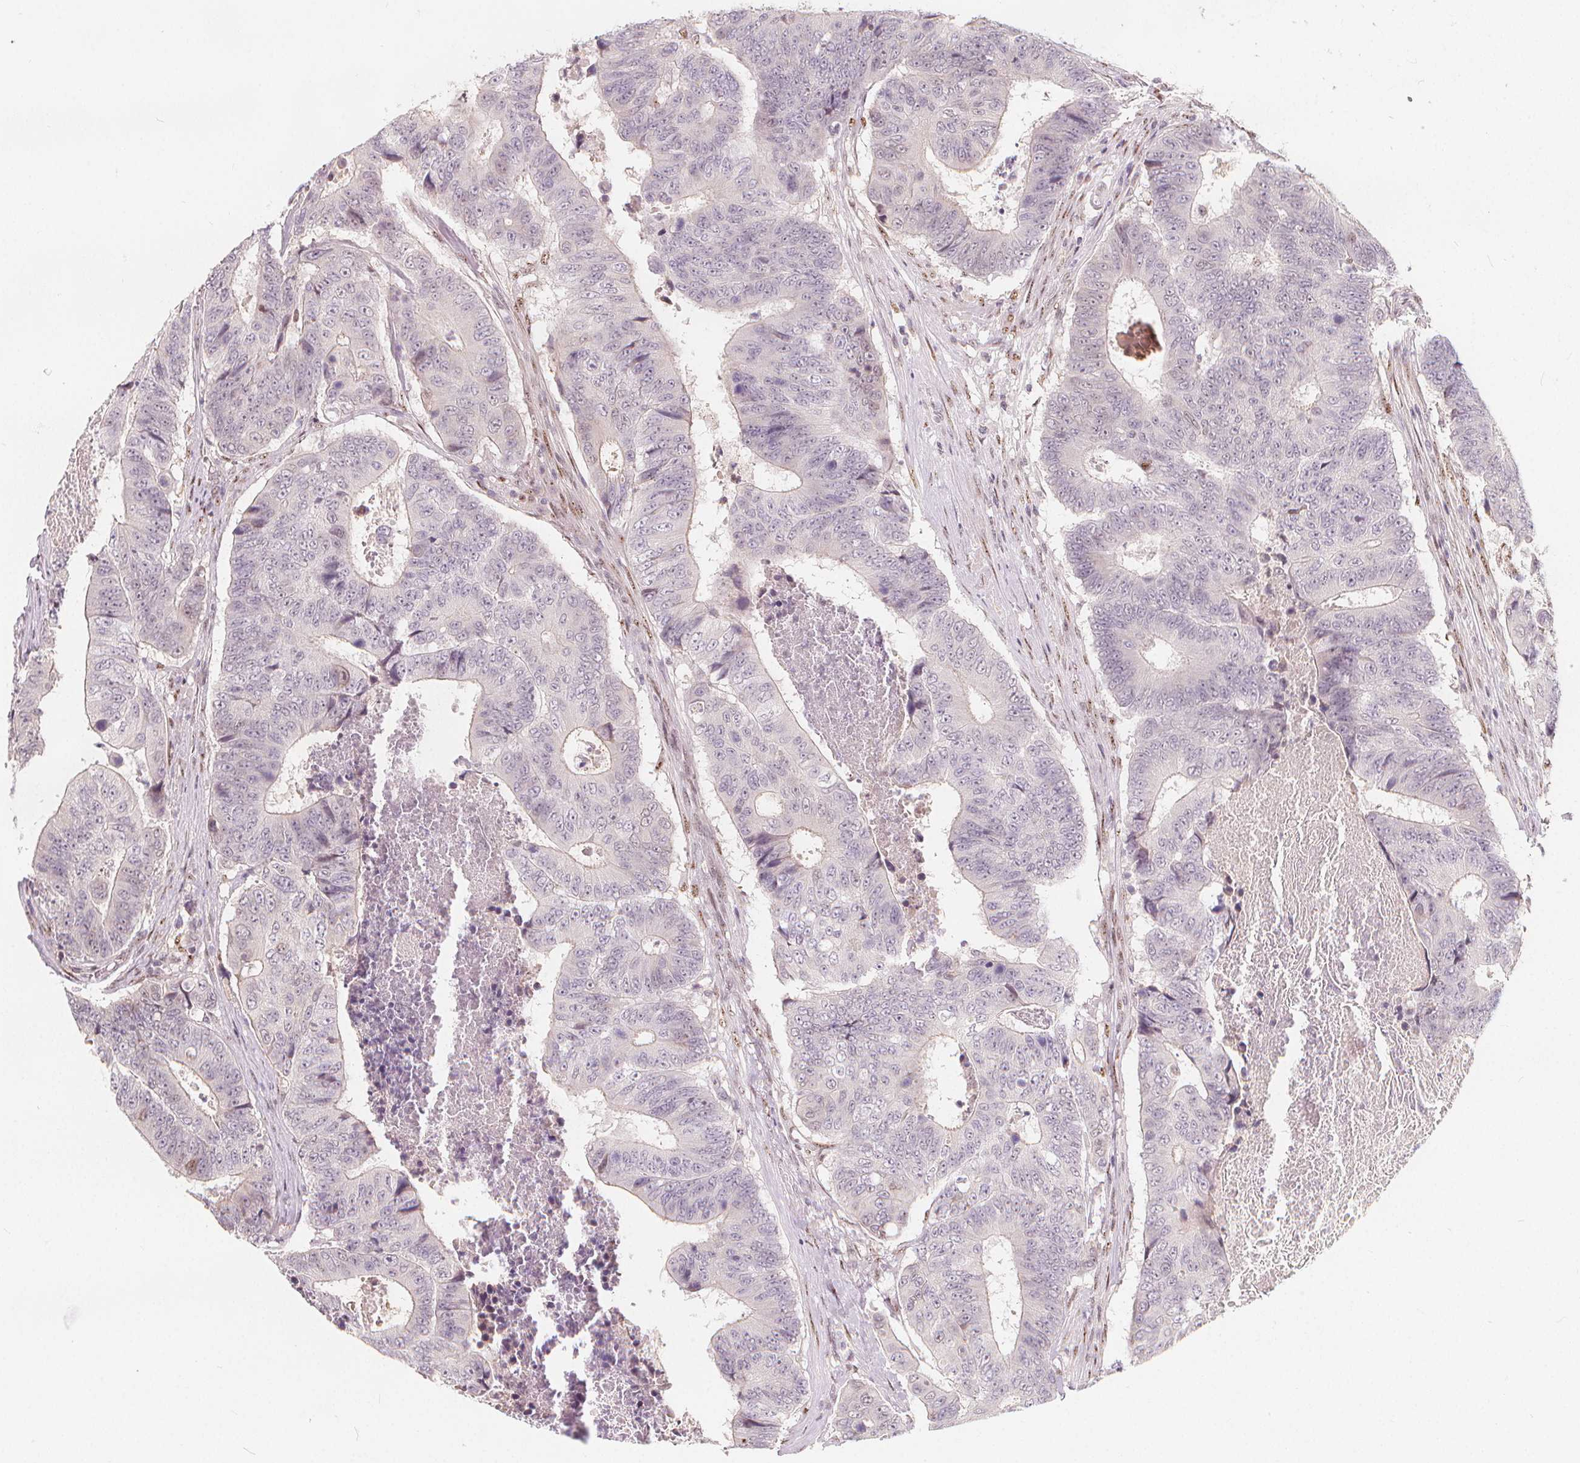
{"staining": {"intensity": "negative", "quantity": "none", "location": "none"}, "tissue": "colorectal cancer", "cell_type": "Tumor cells", "image_type": "cancer", "snomed": [{"axis": "morphology", "description": "Adenocarcinoma, NOS"}, {"axis": "topography", "description": "Colon"}], "caption": "Immunohistochemistry micrograph of adenocarcinoma (colorectal) stained for a protein (brown), which displays no staining in tumor cells.", "gene": "DRC3", "patient": {"sex": "female", "age": 48}}